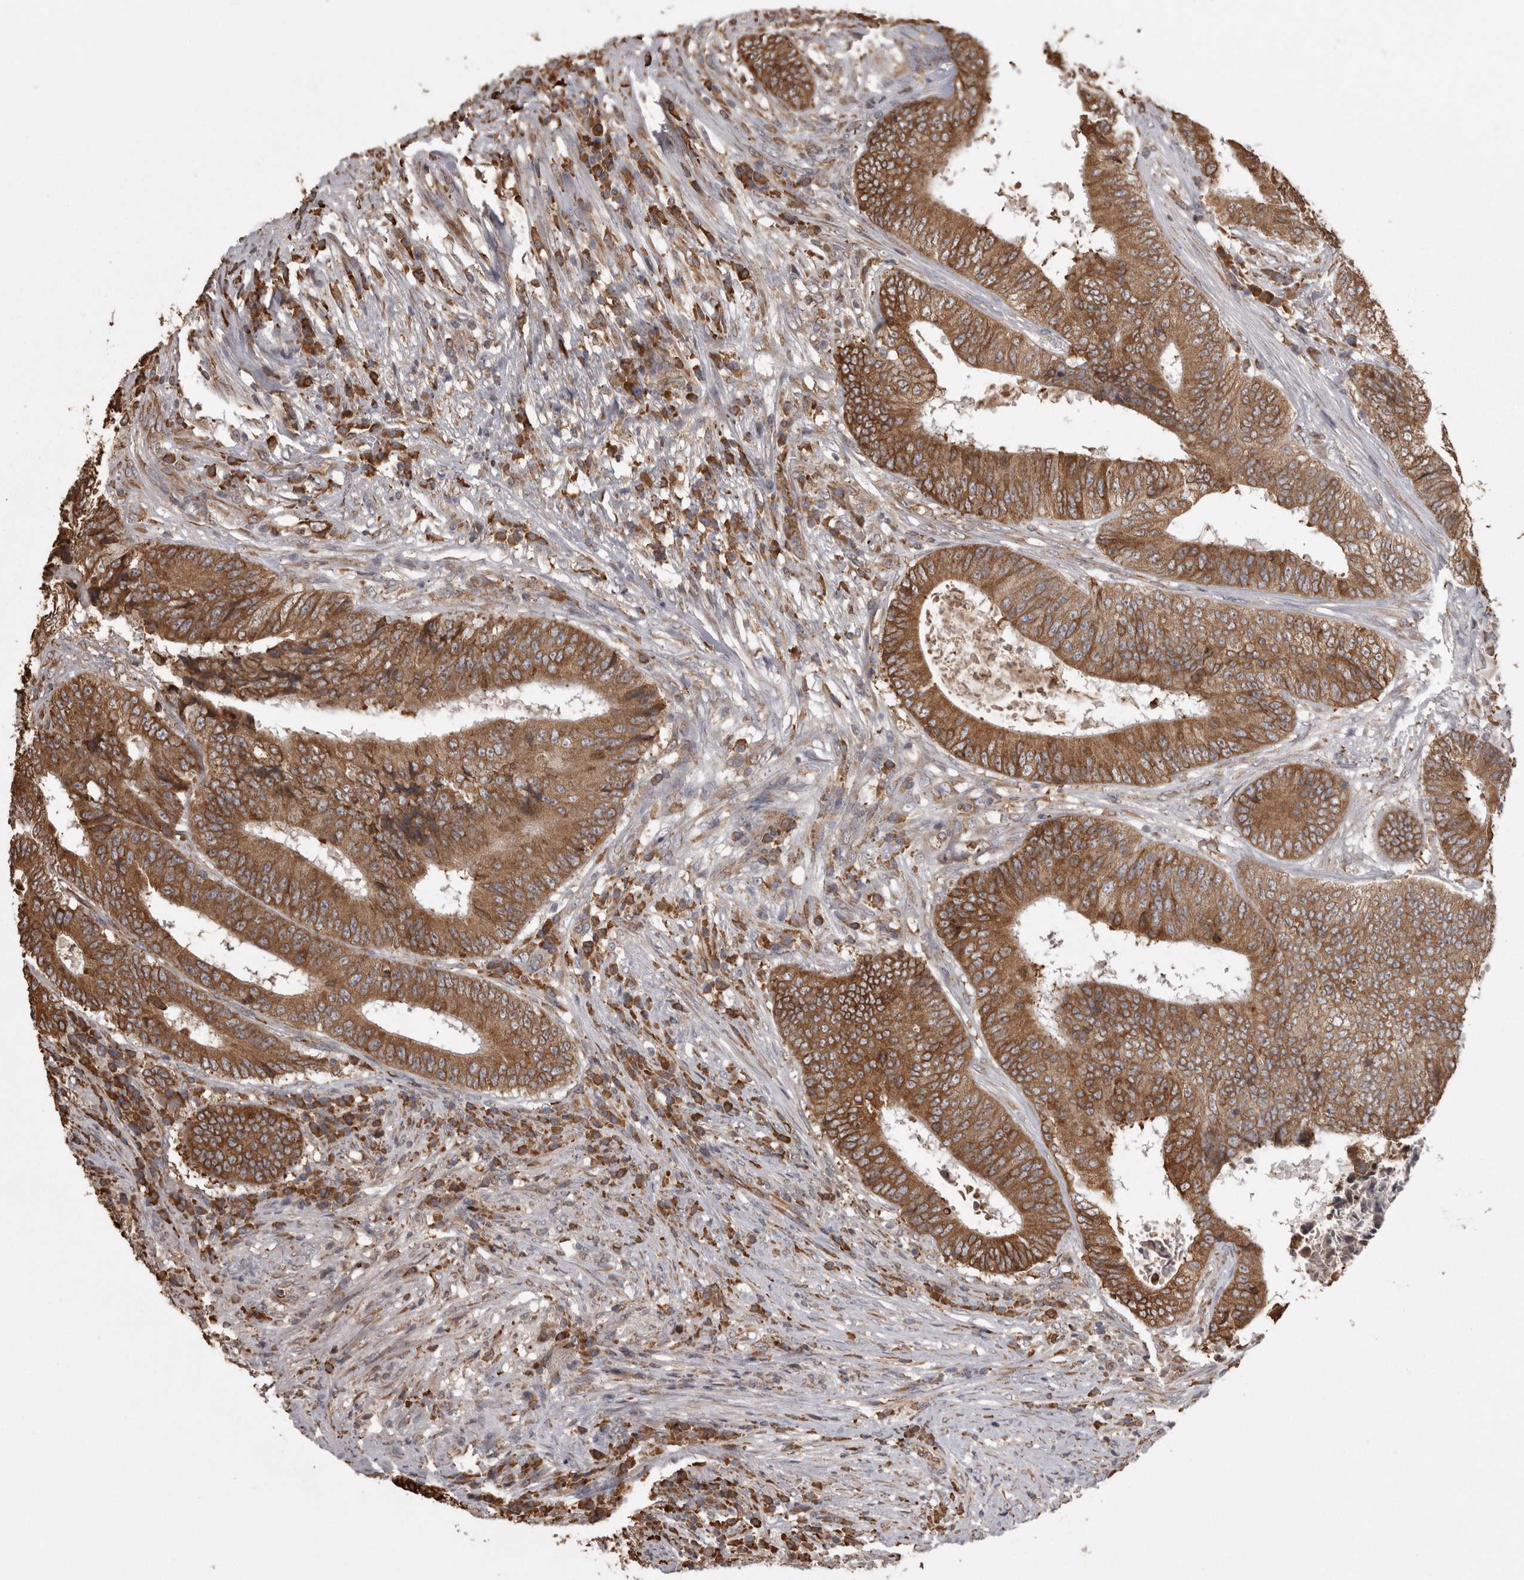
{"staining": {"intensity": "strong", "quantity": ">75%", "location": "cytoplasmic/membranous"}, "tissue": "colorectal cancer", "cell_type": "Tumor cells", "image_type": "cancer", "snomed": [{"axis": "morphology", "description": "Adenocarcinoma, NOS"}, {"axis": "topography", "description": "Rectum"}], "caption": "The image displays a brown stain indicating the presence of a protein in the cytoplasmic/membranous of tumor cells in colorectal adenocarcinoma.", "gene": "PON2", "patient": {"sex": "male", "age": 72}}